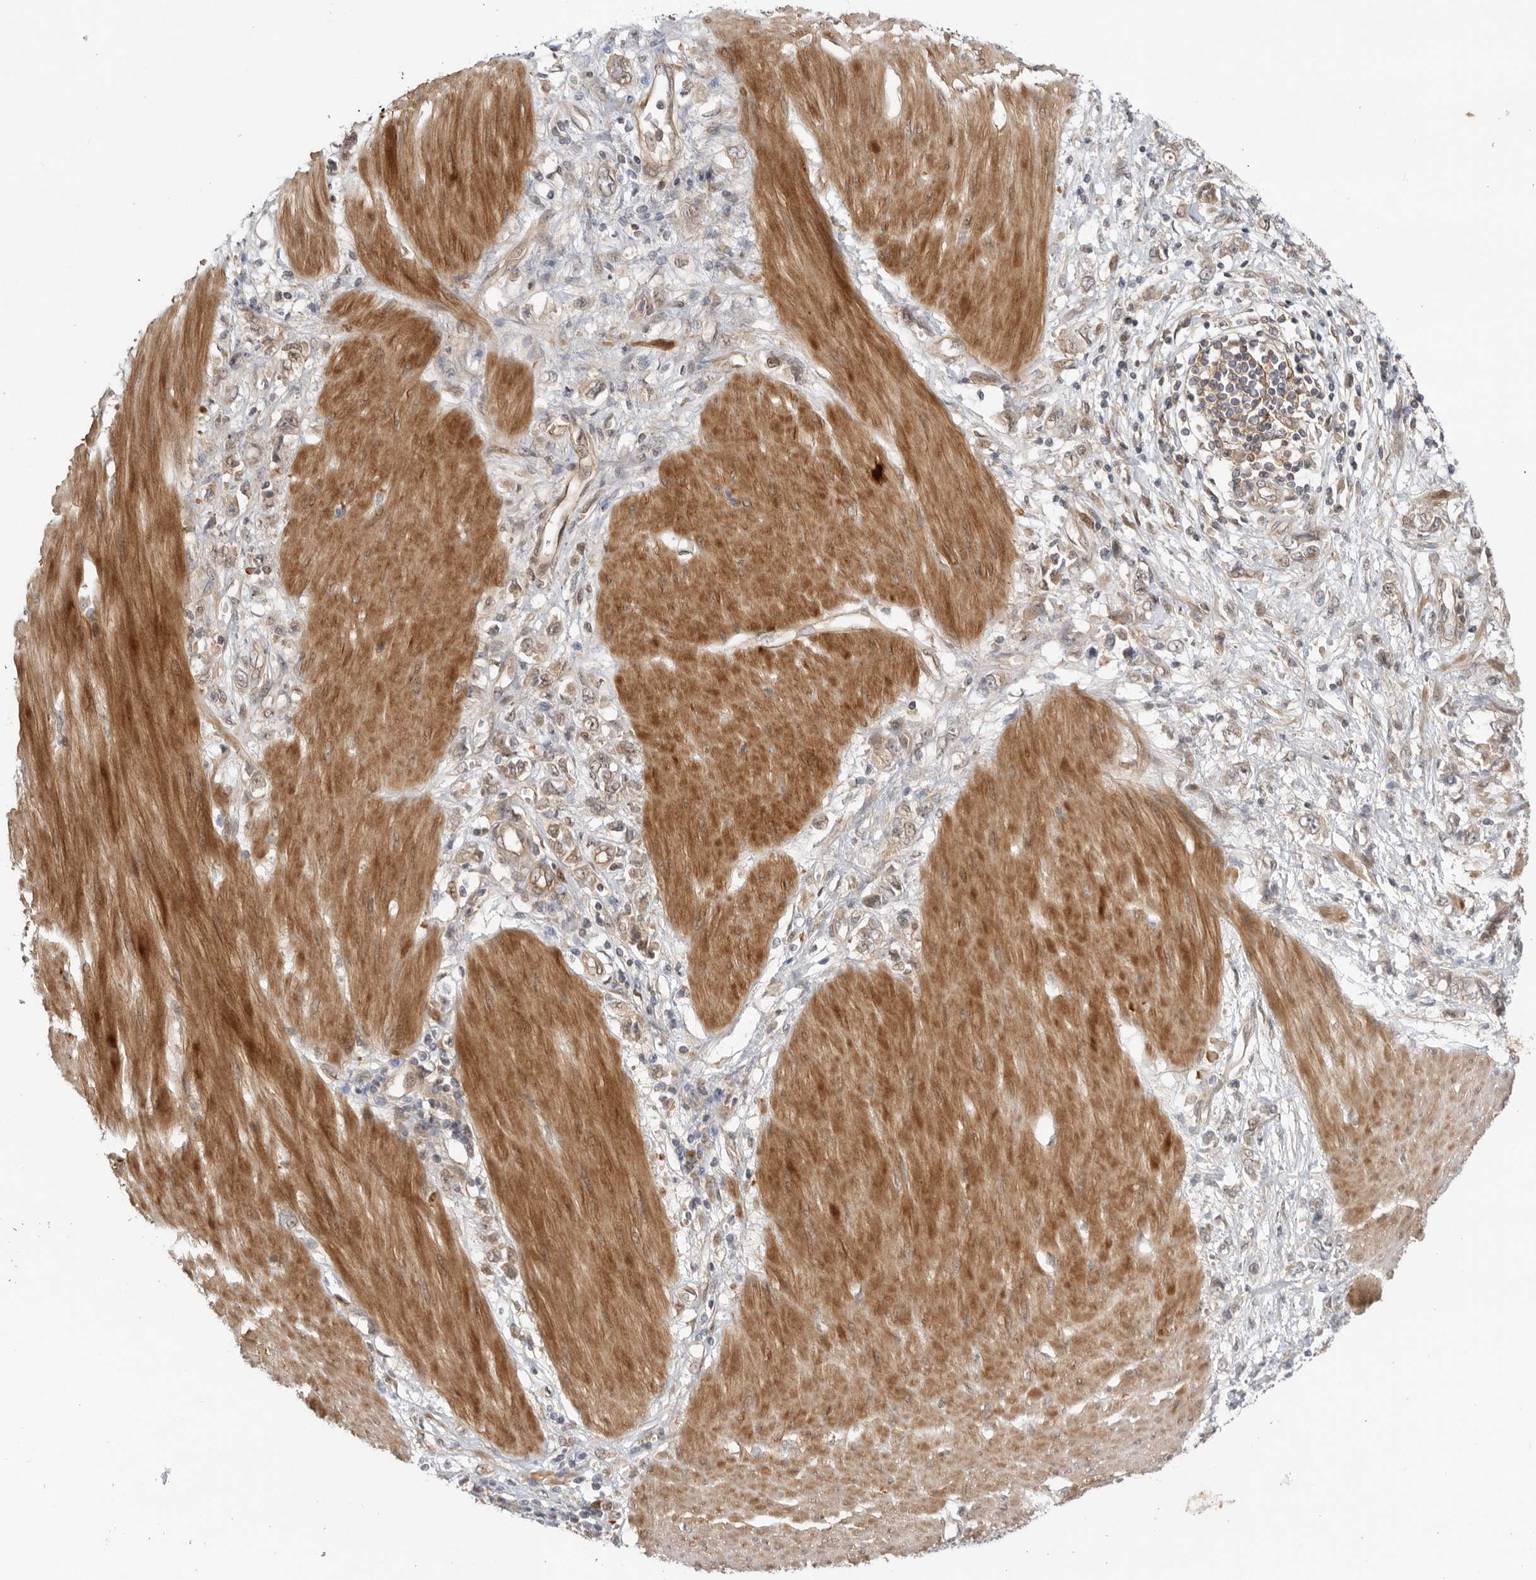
{"staining": {"intensity": "weak", "quantity": "<25%", "location": "cytoplasmic/membranous"}, "tissue": "stomach cancer", "cell_type": "Tumor cells", "image_type": "cancer", "snomed": [{"axis": "morphology", "description": "Adenocarcinoma, NOS"}, {"axis": "topography", "description": "Stomach"}], "caption": "DAB immunohistochemical staining of human adenocarcinoma (stomach) reveals no significant staining in tumor cells.", "gene": "DCAF8", "patient": {"sex": "female", "age": 76}}